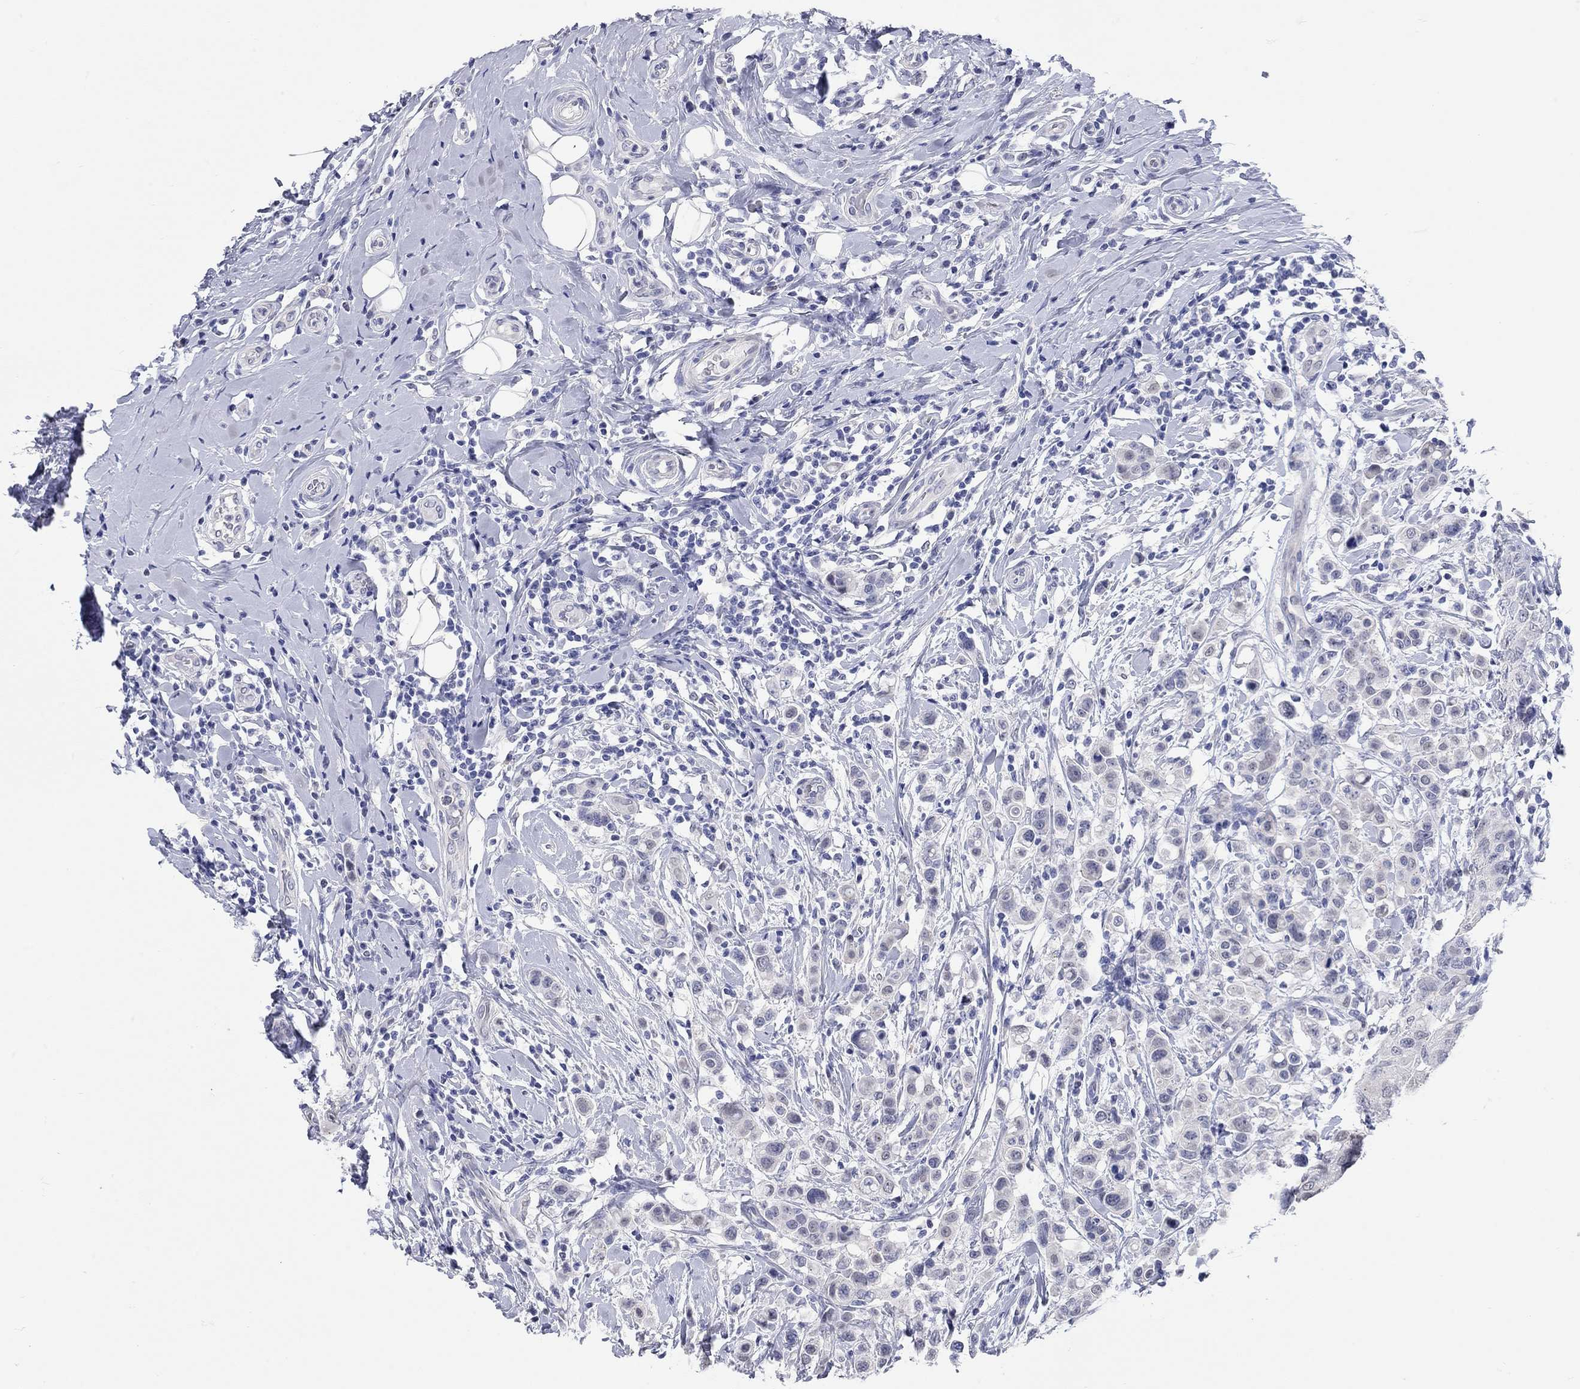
{"staining": {"intensity": "negative", "quantity": "none", "location": "none"}, "tissue": "breast cancer", "cell_type": "Tumor cells", "image_type": "cancer", "snomed": [{"axis": "morphology", "description": "Duct carcinoma"}, {"axis": "topography", "description": "Breast"}], "caption": "Immunohistochemistry (IHC) photomicrograph of neoplastic tissue: infiltrating ductal carcinoma (breast) stained with DAB (3,3'-diaminobenzidine) displays no significant protein positivity in tumor cells.", "gene": "WASF3", "patient": {"sex": "female", "age": 27}}